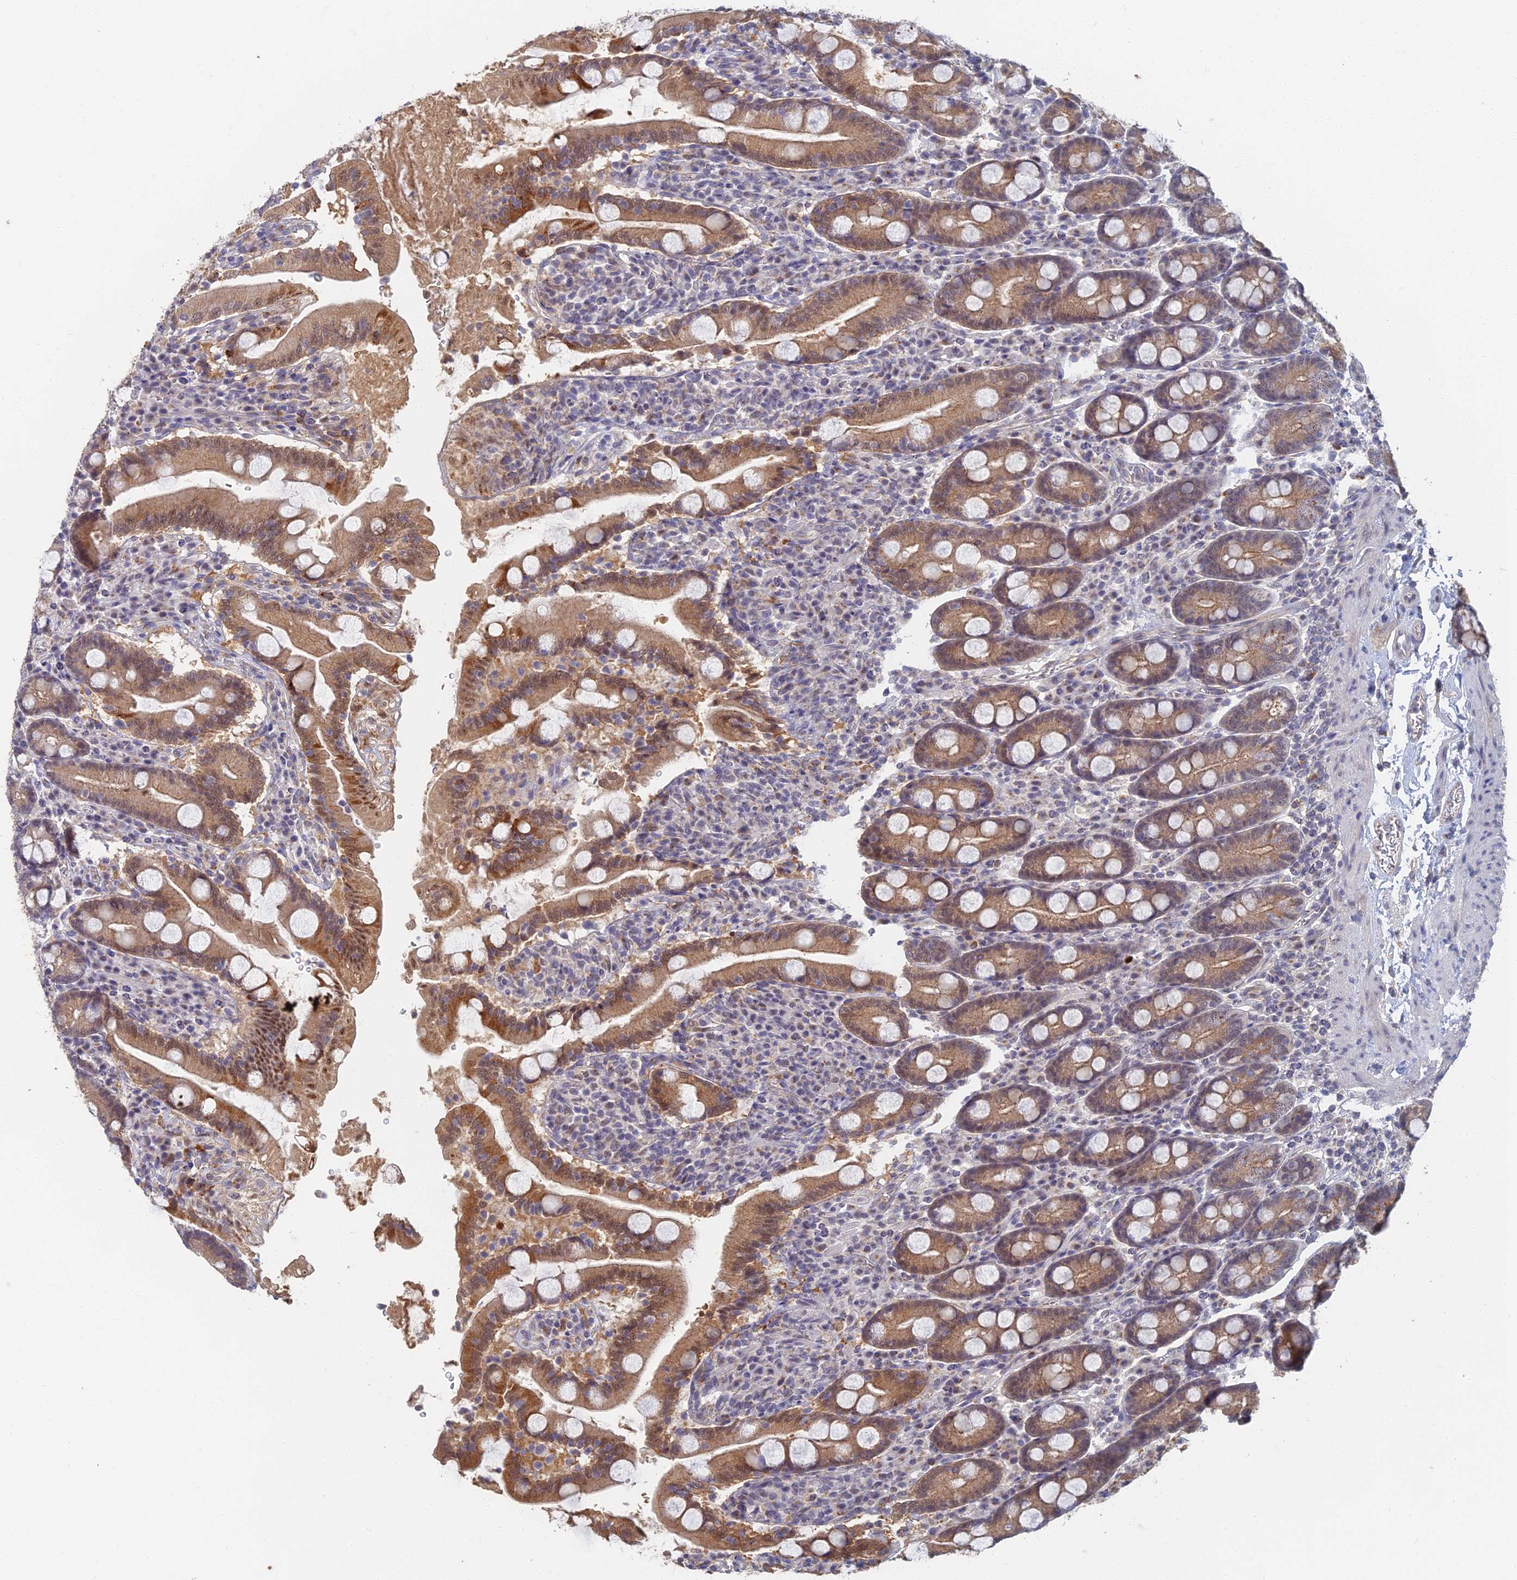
{"staining": {"intensity": "moderate", "quantity": ">75%", "location": "cytoplasmic/membranous,nuclear"}, "tissue": "duodenum", "cell_type": "Glandular cells", "image_type": "normal", "snomed": [{"axis": "morphology", "description": "Normal tissue, NOS"}, {"axis": "topography", "description": "Duodenum"}], "caption": "DAB (3,3'-diaminobenzidine) immunohistochemical staining of normal duodenum displays moderate cytoplasmic/membranous,nuclear protein staining in about >75% of glandular cells. (Brightfield microscopy of DAB IHC at high magnification).", "gene": "GPATCH1", "patient": {"sex": "male", "age": 35}}